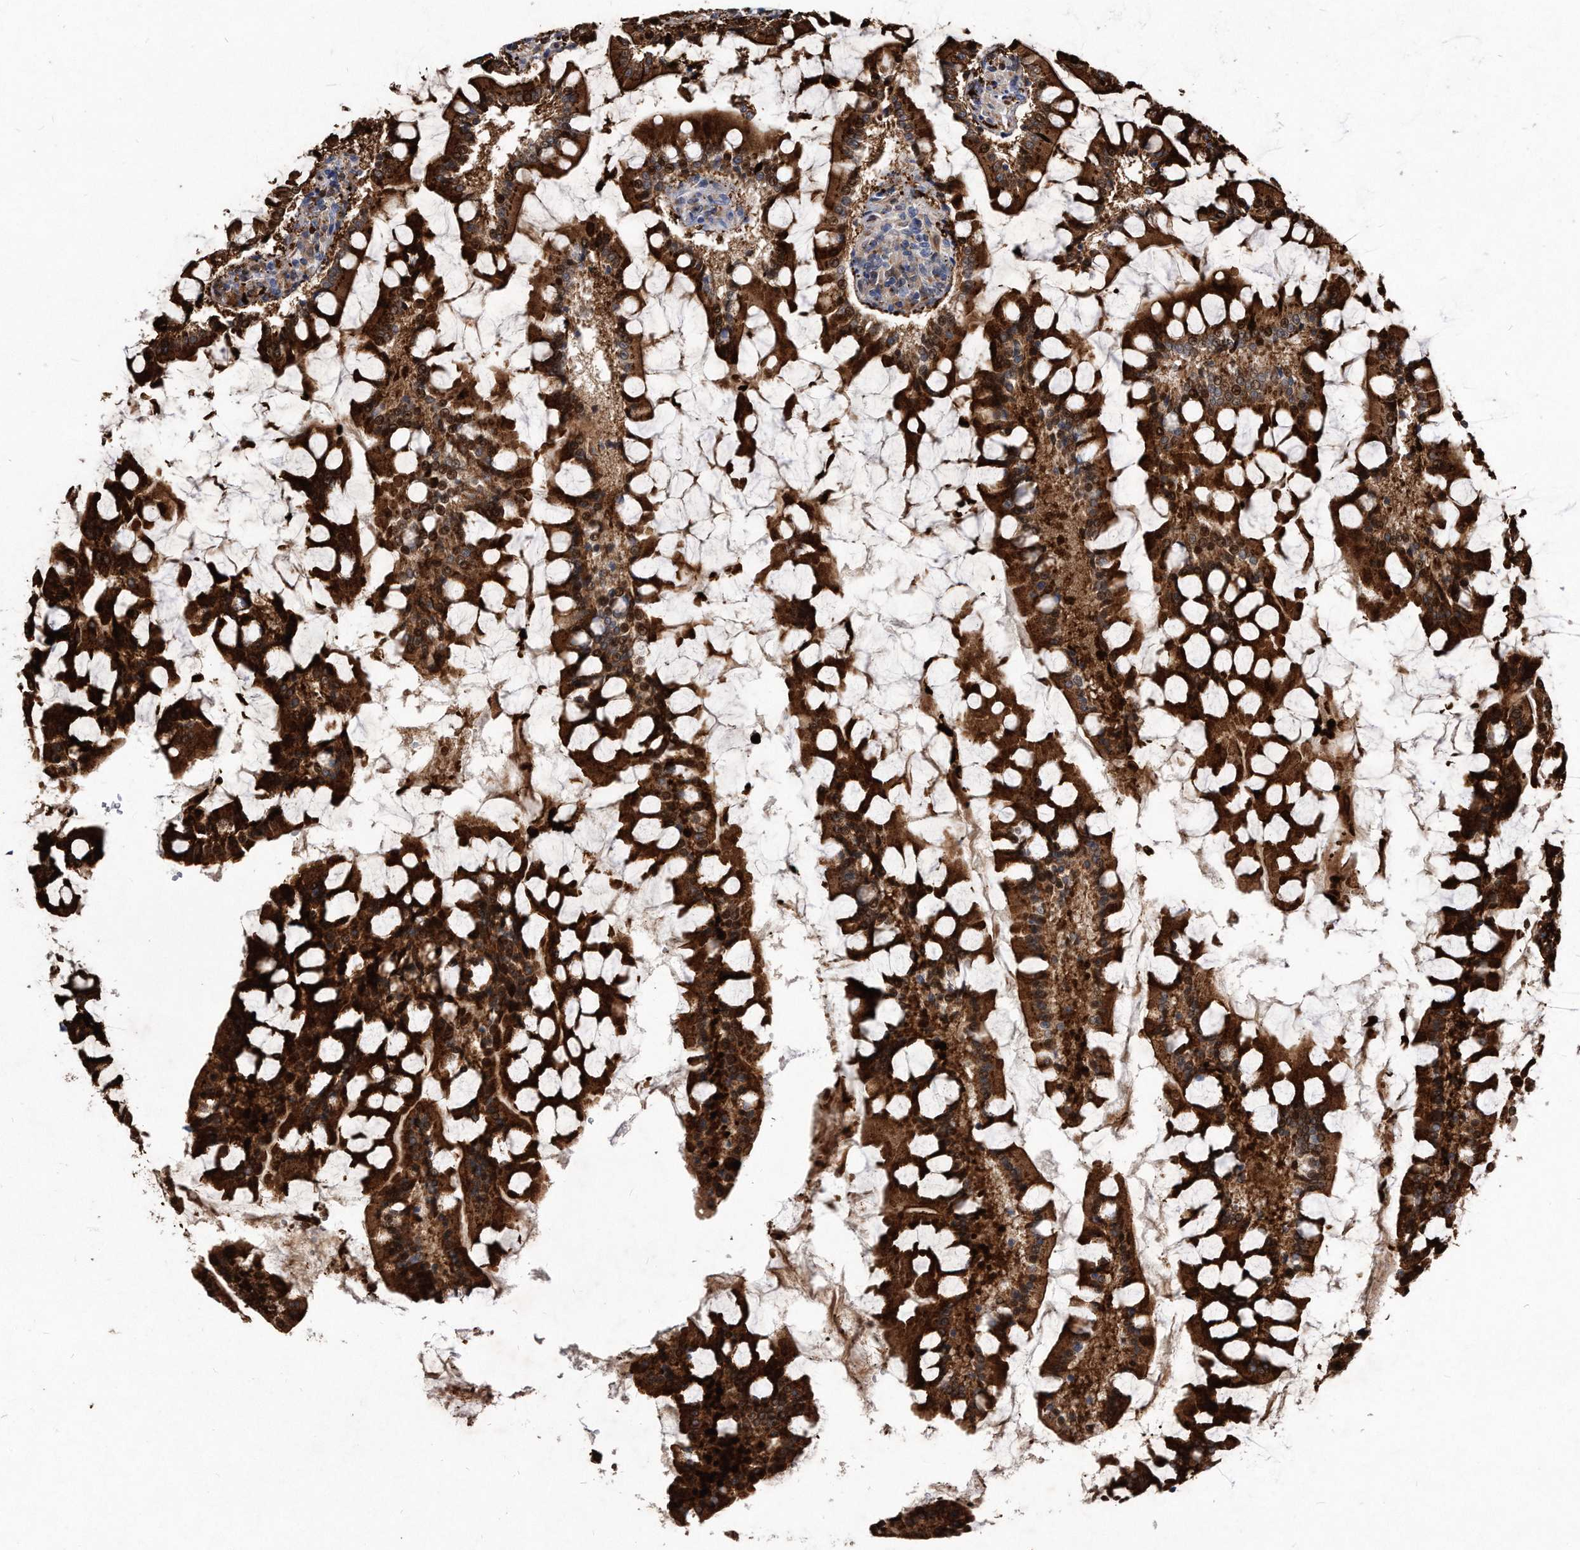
{"staining": {"intensity": "strong", "quantity": ">75%", "location": "cytoplasmic/membranous"}, "tissue": "small intestine", "cell_type": "Glandular cells", "image_type": "normal", "snomed": [{"axis": "morphology", "description": "Normal tissue, NOS"}, {"axis": "topography", "description": "Small intestine"}], "caption": "High-power microscopy captured an immunohistochemistry image of unremarkable small intestine, revealing strong cytoplasmic/membranous expression in about >75% of glandular cells. Using DAB (3,3'-diaminobenzidine) (brown) and hematoxylin (blue) stains, captured at high magnification using brightfield microscopy.", "gene": "MGAT4A", "patient": {"sex": "male", "age": 41}}